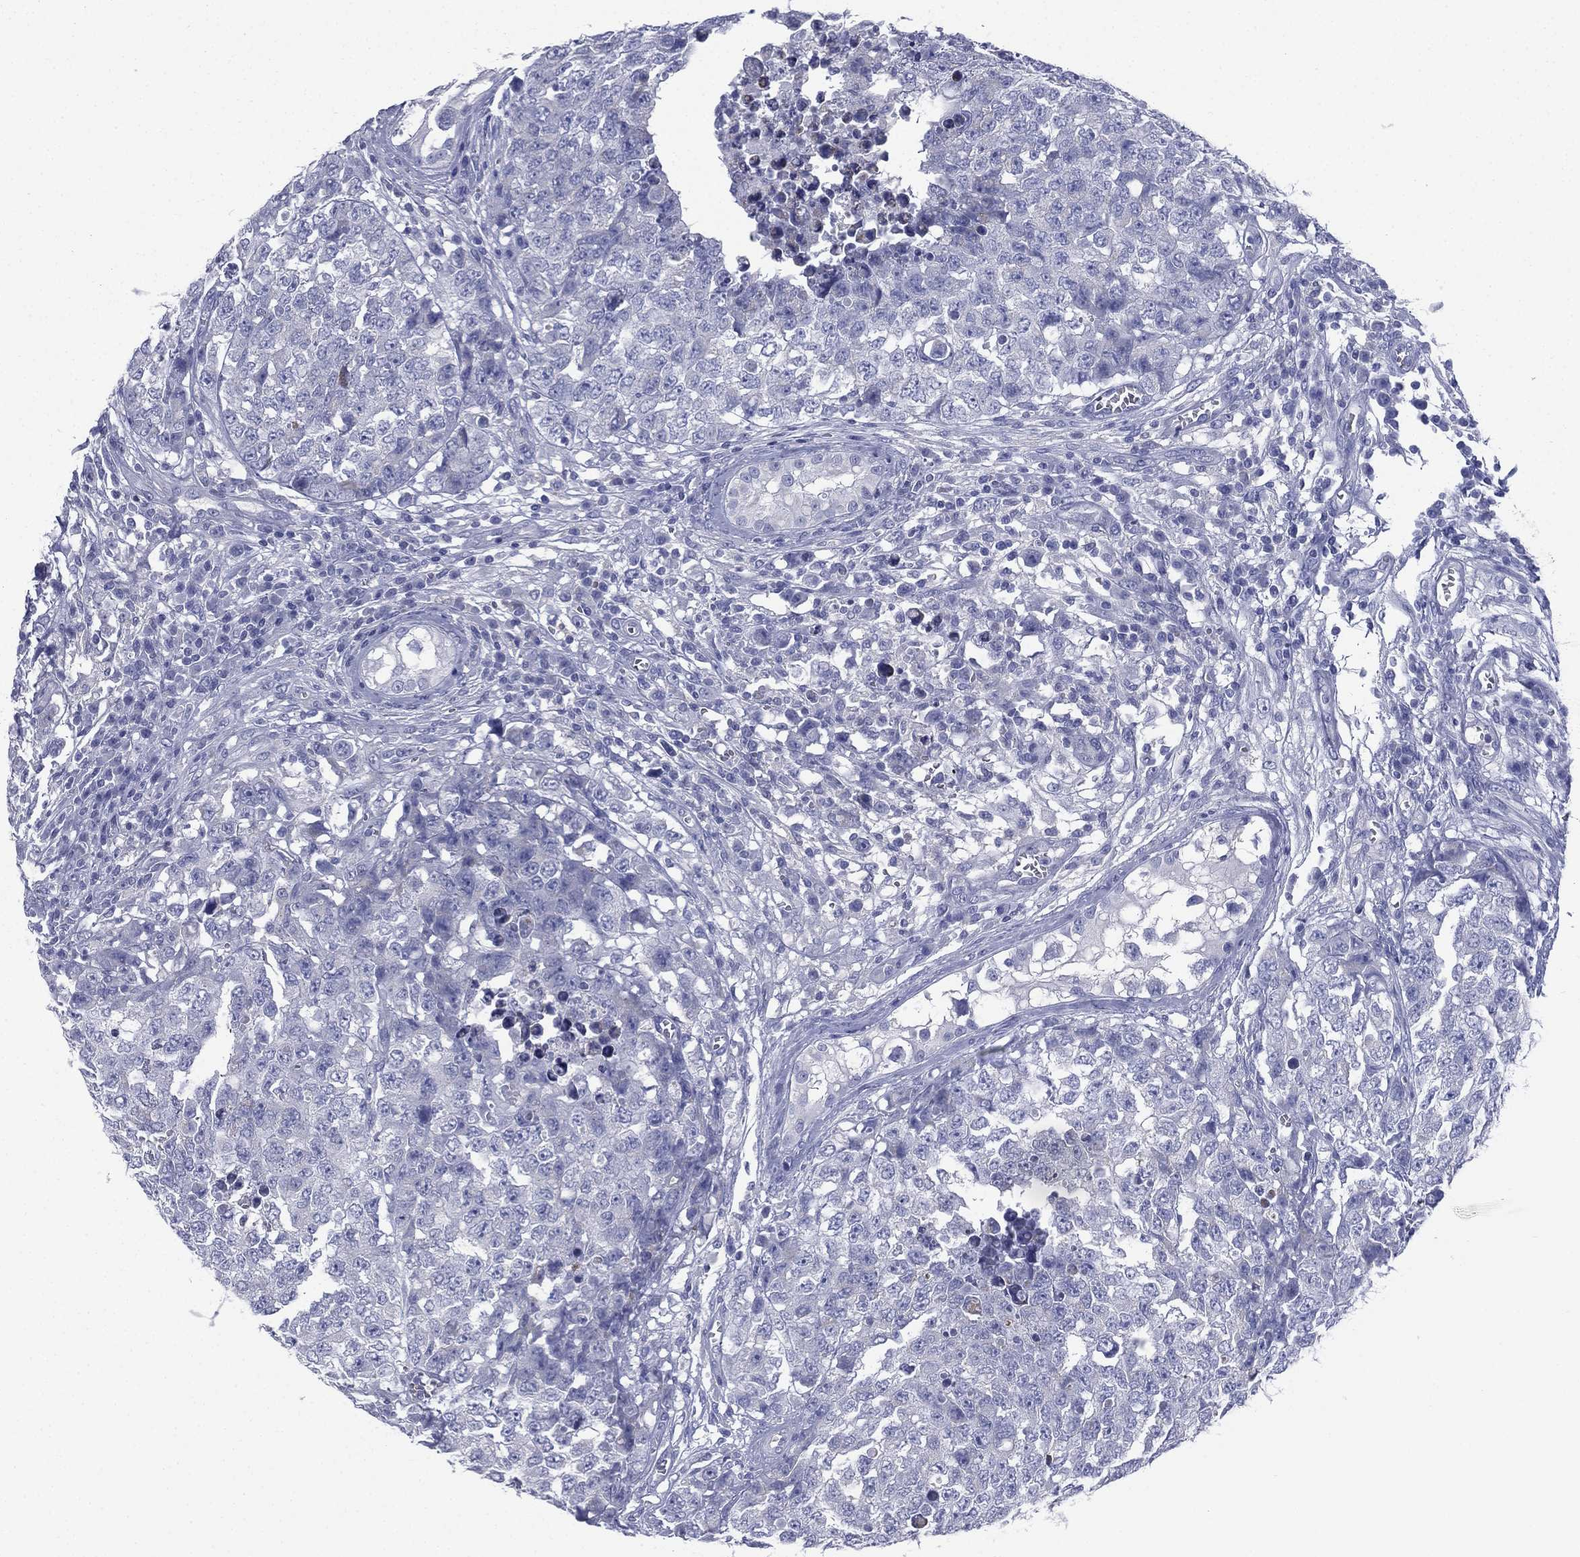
{"staining": {"intensity": "negative", "quantity": "none", "location": "none"}, "tissue": "testis cancer", "cell_type": "Tumor cells", "image_type": "cancer", "snomed": [{"axis": "morphology", "description": "Carcinoma, Embryonal, NOS"}, {"axis": "topography", "description": "Testis"}], "caption": "Tumor cells show no significant protein staining in testis embryonal carcinoma.", "gene": "FCER2", "patient": {"sex": "male", "age": 23}}